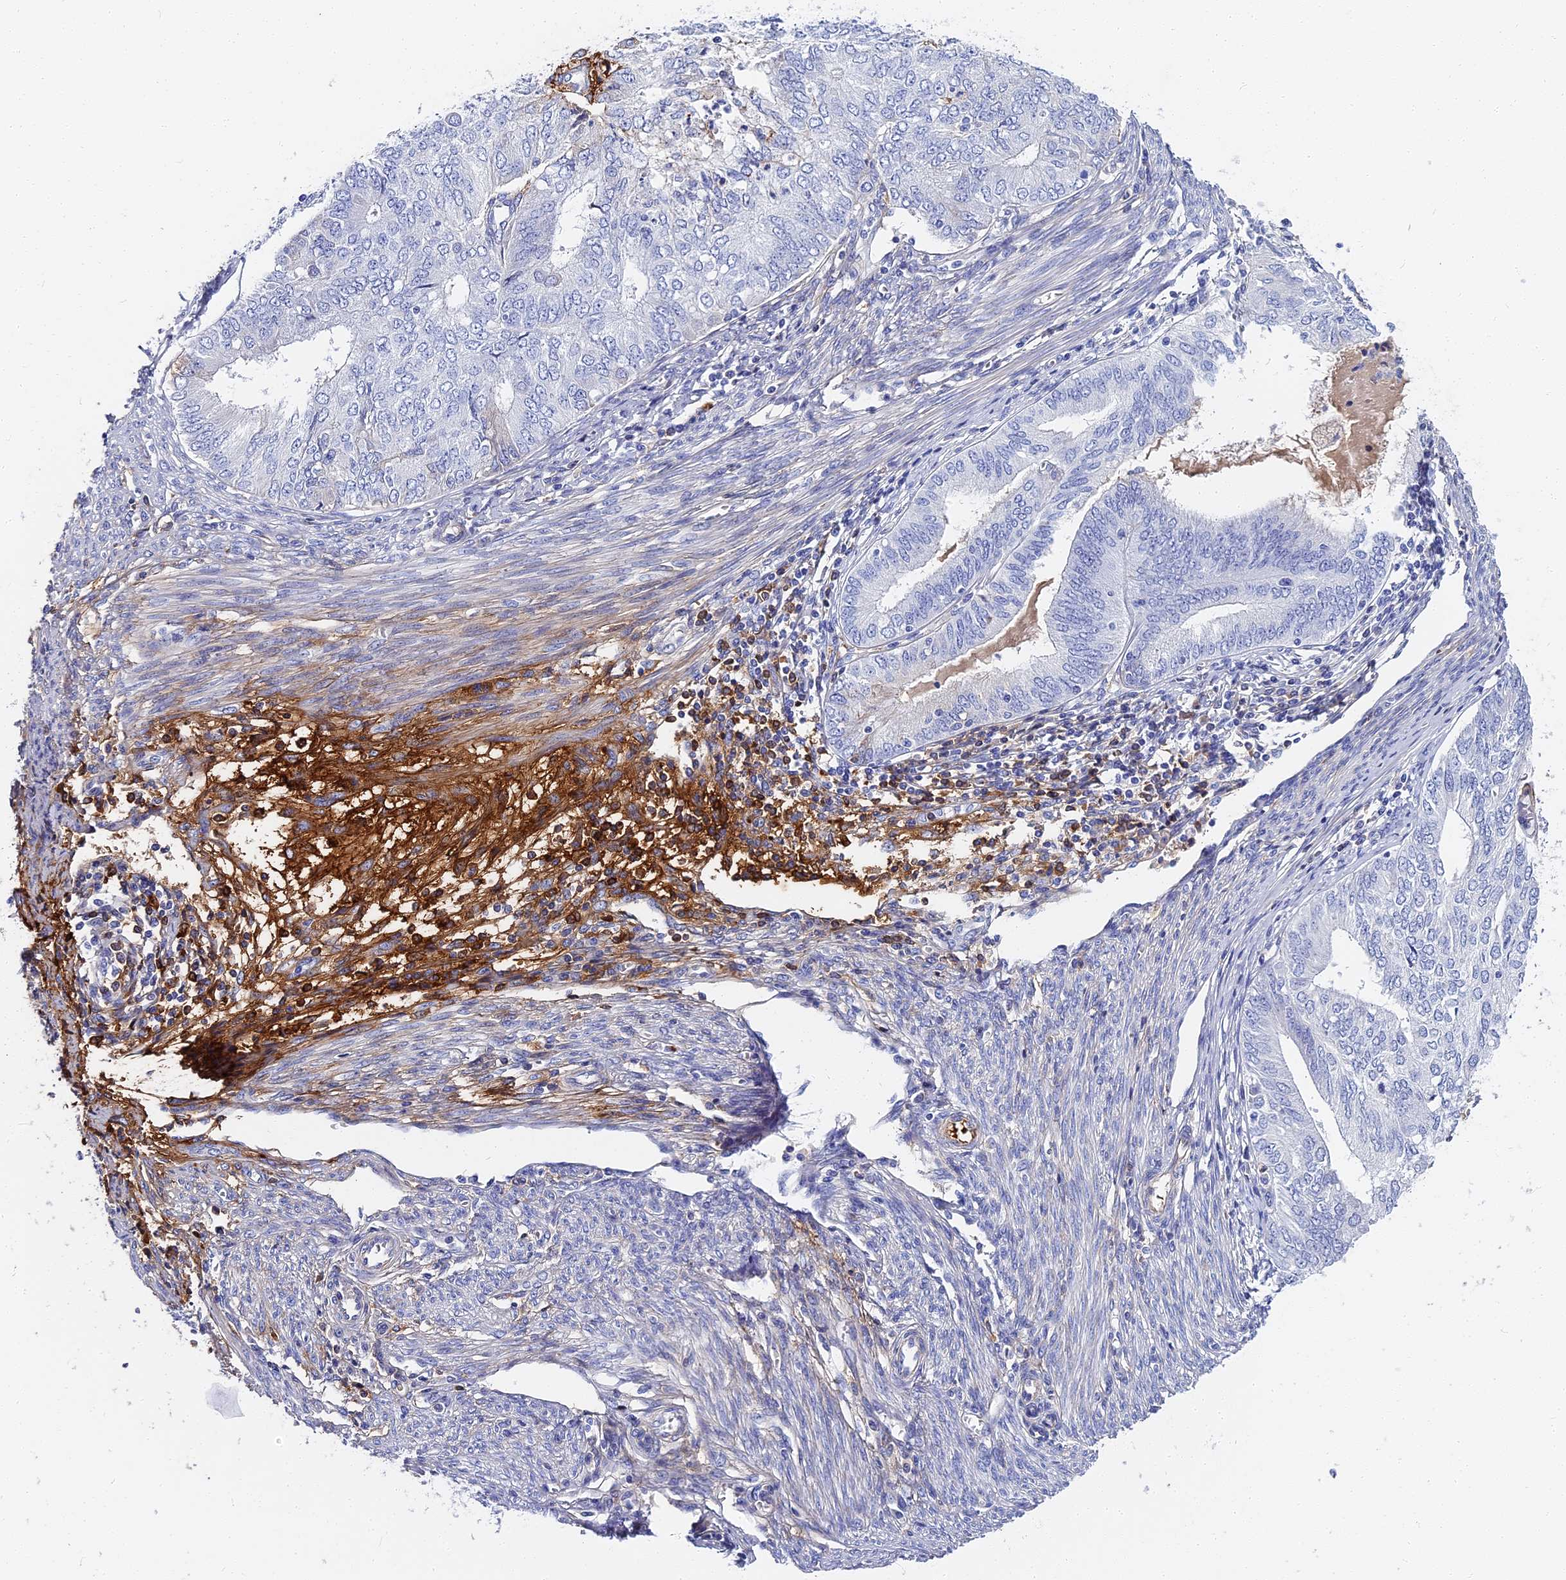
{"staining": {"intensity": "negative", "quantity": "none", "location": "none"}, "tissue": "endometrial cancer", "cell_type": "Tumor cells", "image_type": "cancer", "snomed": [{"axis": "morphology", "description": "Adenocarcinoma, NOS"}, {"axis": "topography", "description": "Endometrium"}], "caption": "Human endometrial cancer stained for a protein using immunohistochemistry (IHC) demonstrates no staining in tumor cells.", "gene": "ITIH1", "patient": {"sex": "female", "age": 68}}